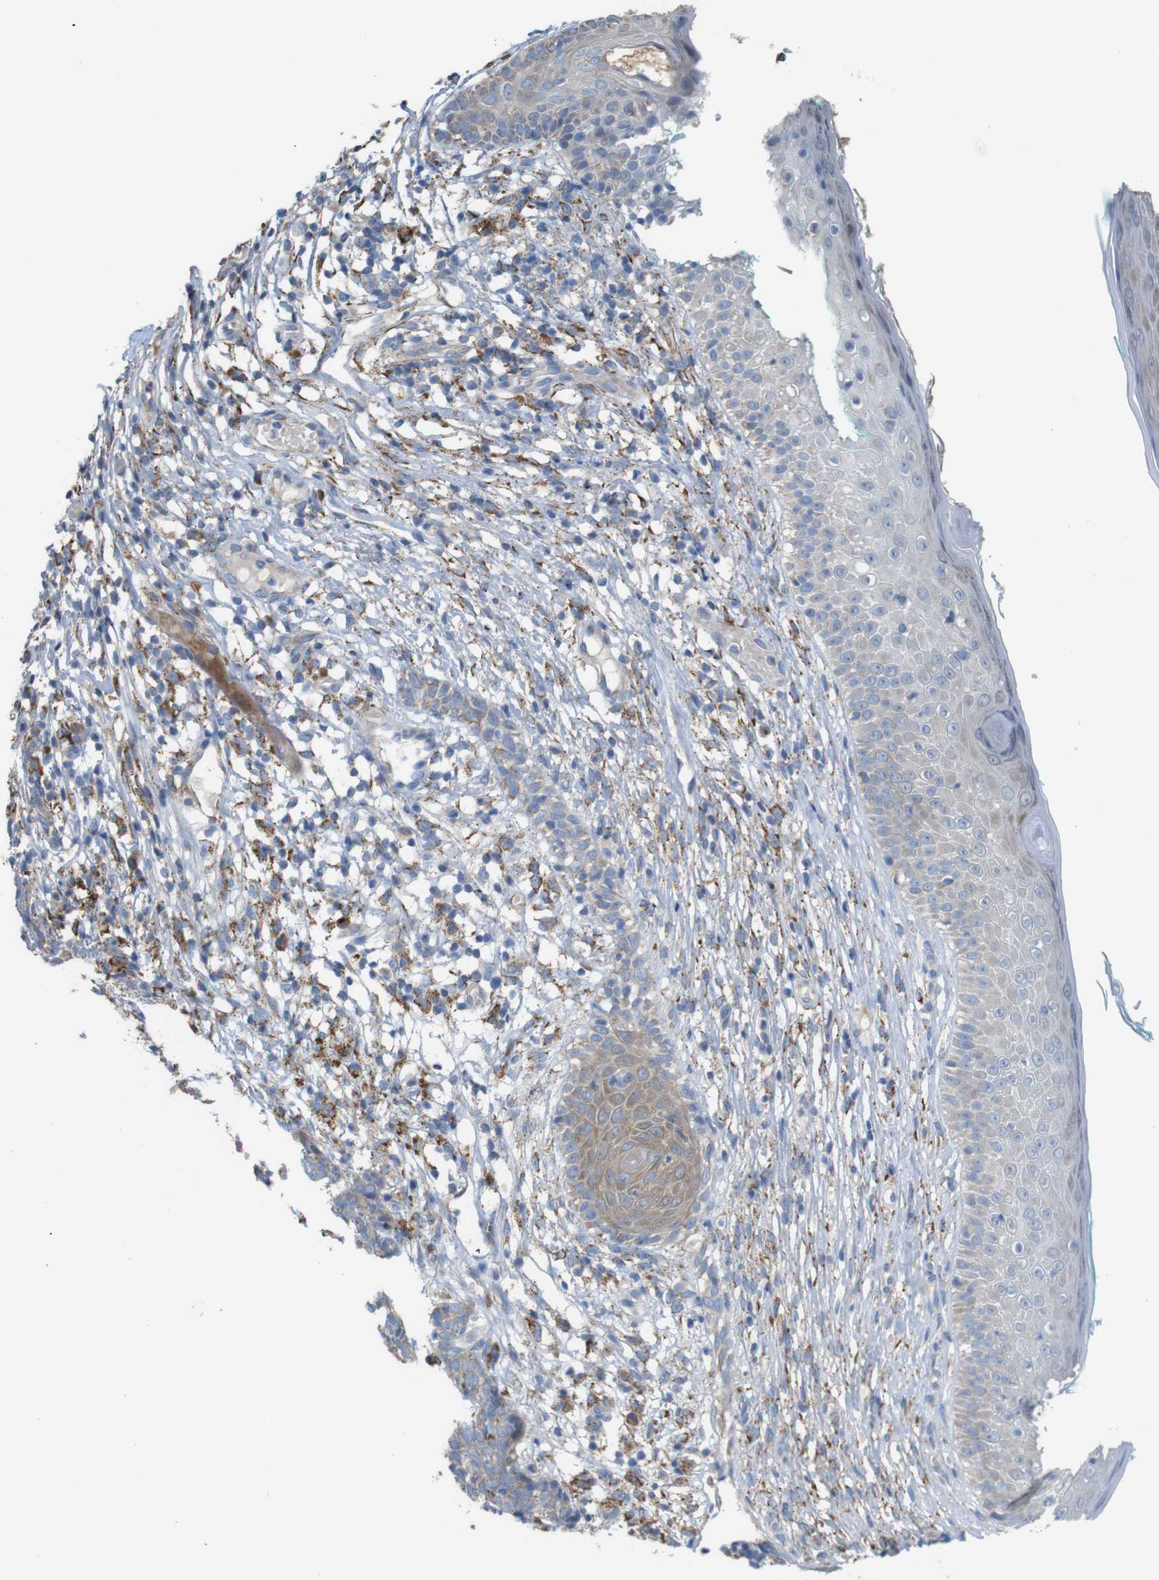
{"staining": {"intensity": "weak", "quantity": "25%-75%", "location": "cytoplasmic/membranous"}, "tissue": "skin cancer", "cell_type": "Tumor cells", "image_type": "cancer", "snomed": [{"axis": "morphology", "description": "Basal cell carcinoma"}, {"axis": "topography", "description": "Skin"}], "caption": "Immunohistochemistry of skin basal cell carcinoma reveals low levels of weak cytoplasmic/membranous positivity in approximately 25%-75% of tumor cells.", "gene": "PTPRR", "patient": {"sex": "female", "age": 84}}